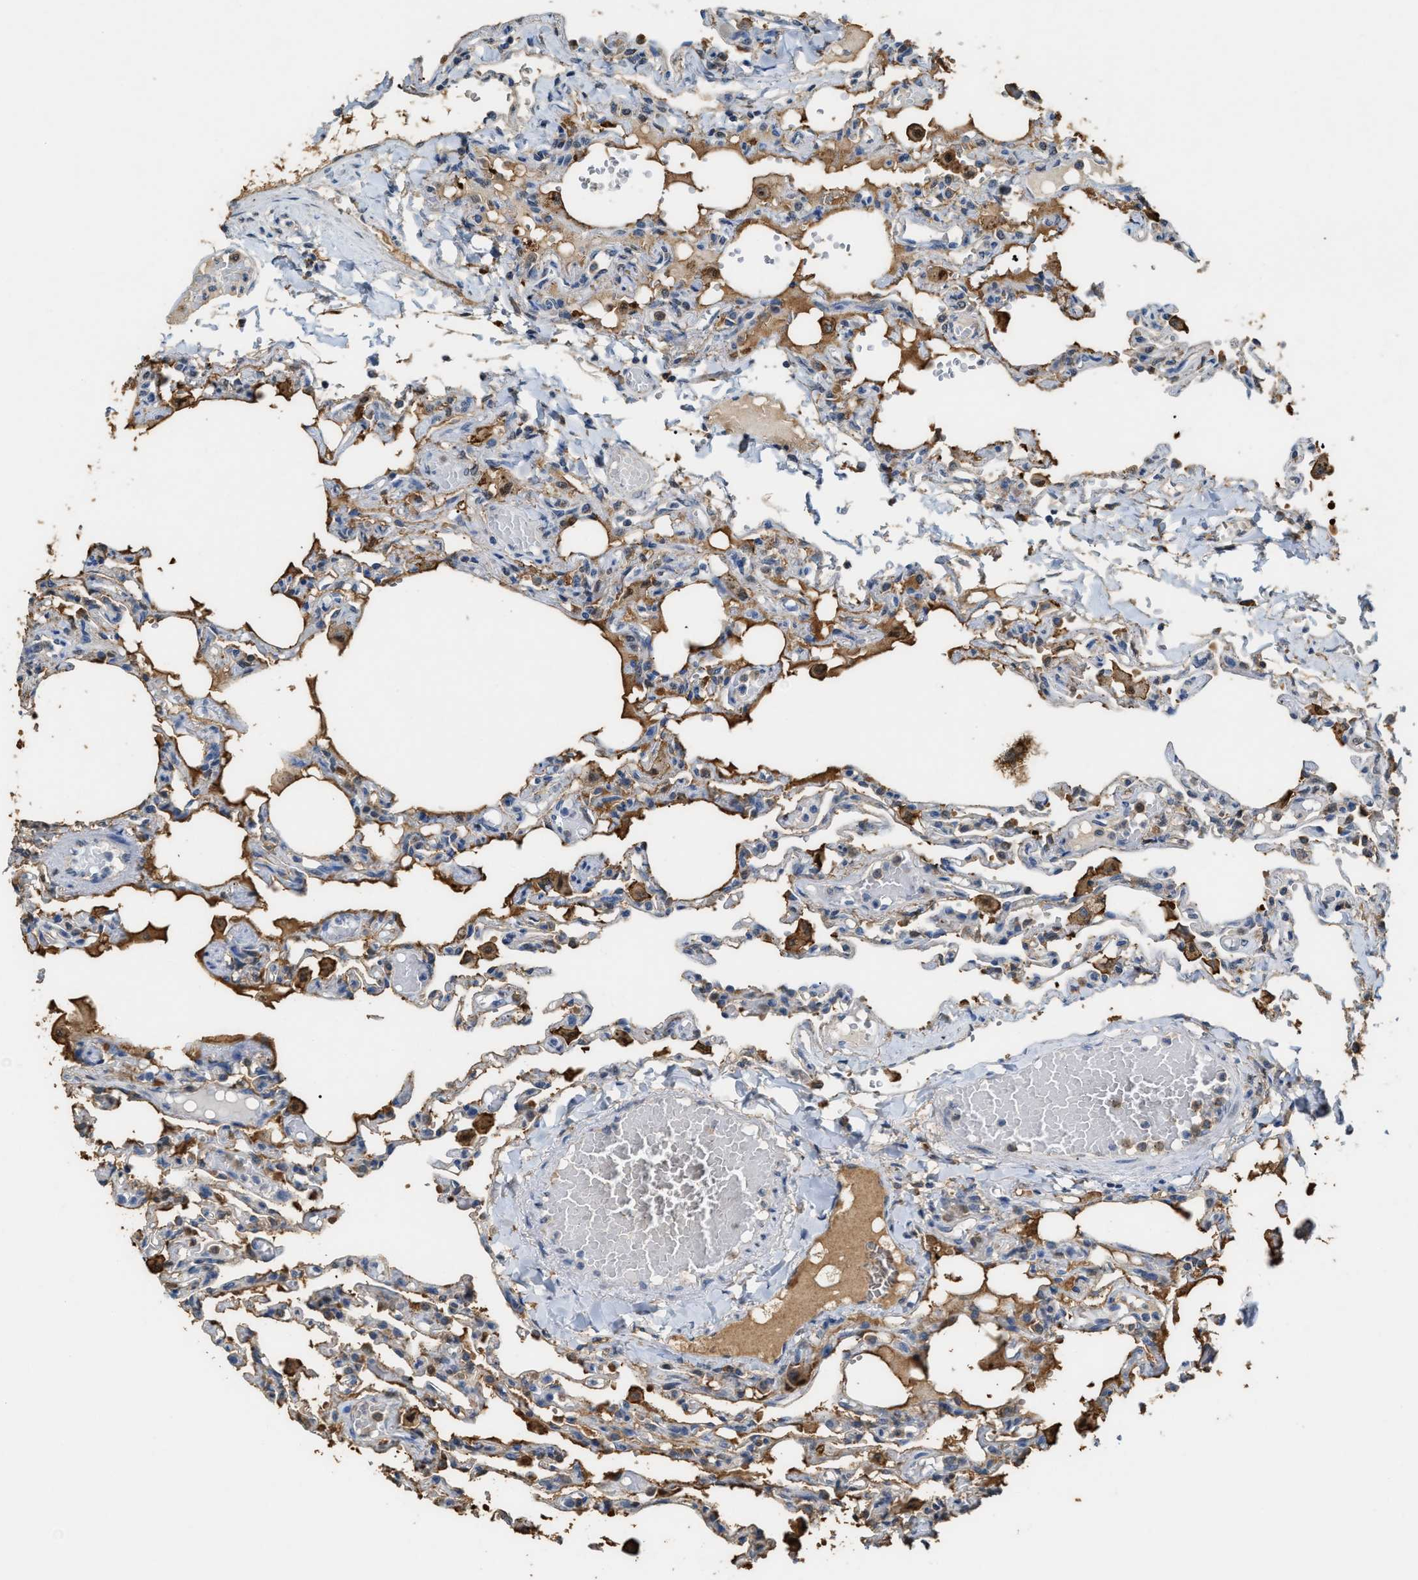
{"staining": {"intensity": "moderate", "quantity": "<25%", "location": "cytoplasmic/membranous"}, "tissue": "lung", "cell_type": "Alveolar cells", "image_type": "normal", "snomed": [{"axis": "morphology", "description": "Normal tissue, NOS"}, {"axis": "topography", "description": "Lung"}], "caption": "A low amount of moderate cytoplasmic/membranous staining is identified in approximately <25% of alveolar cells in benign lung. (brown staining indicates protein expression, while blue staining denotes nuclei).", "gene": "GCN1", "patient": {"sex": "male", "age": 21}}